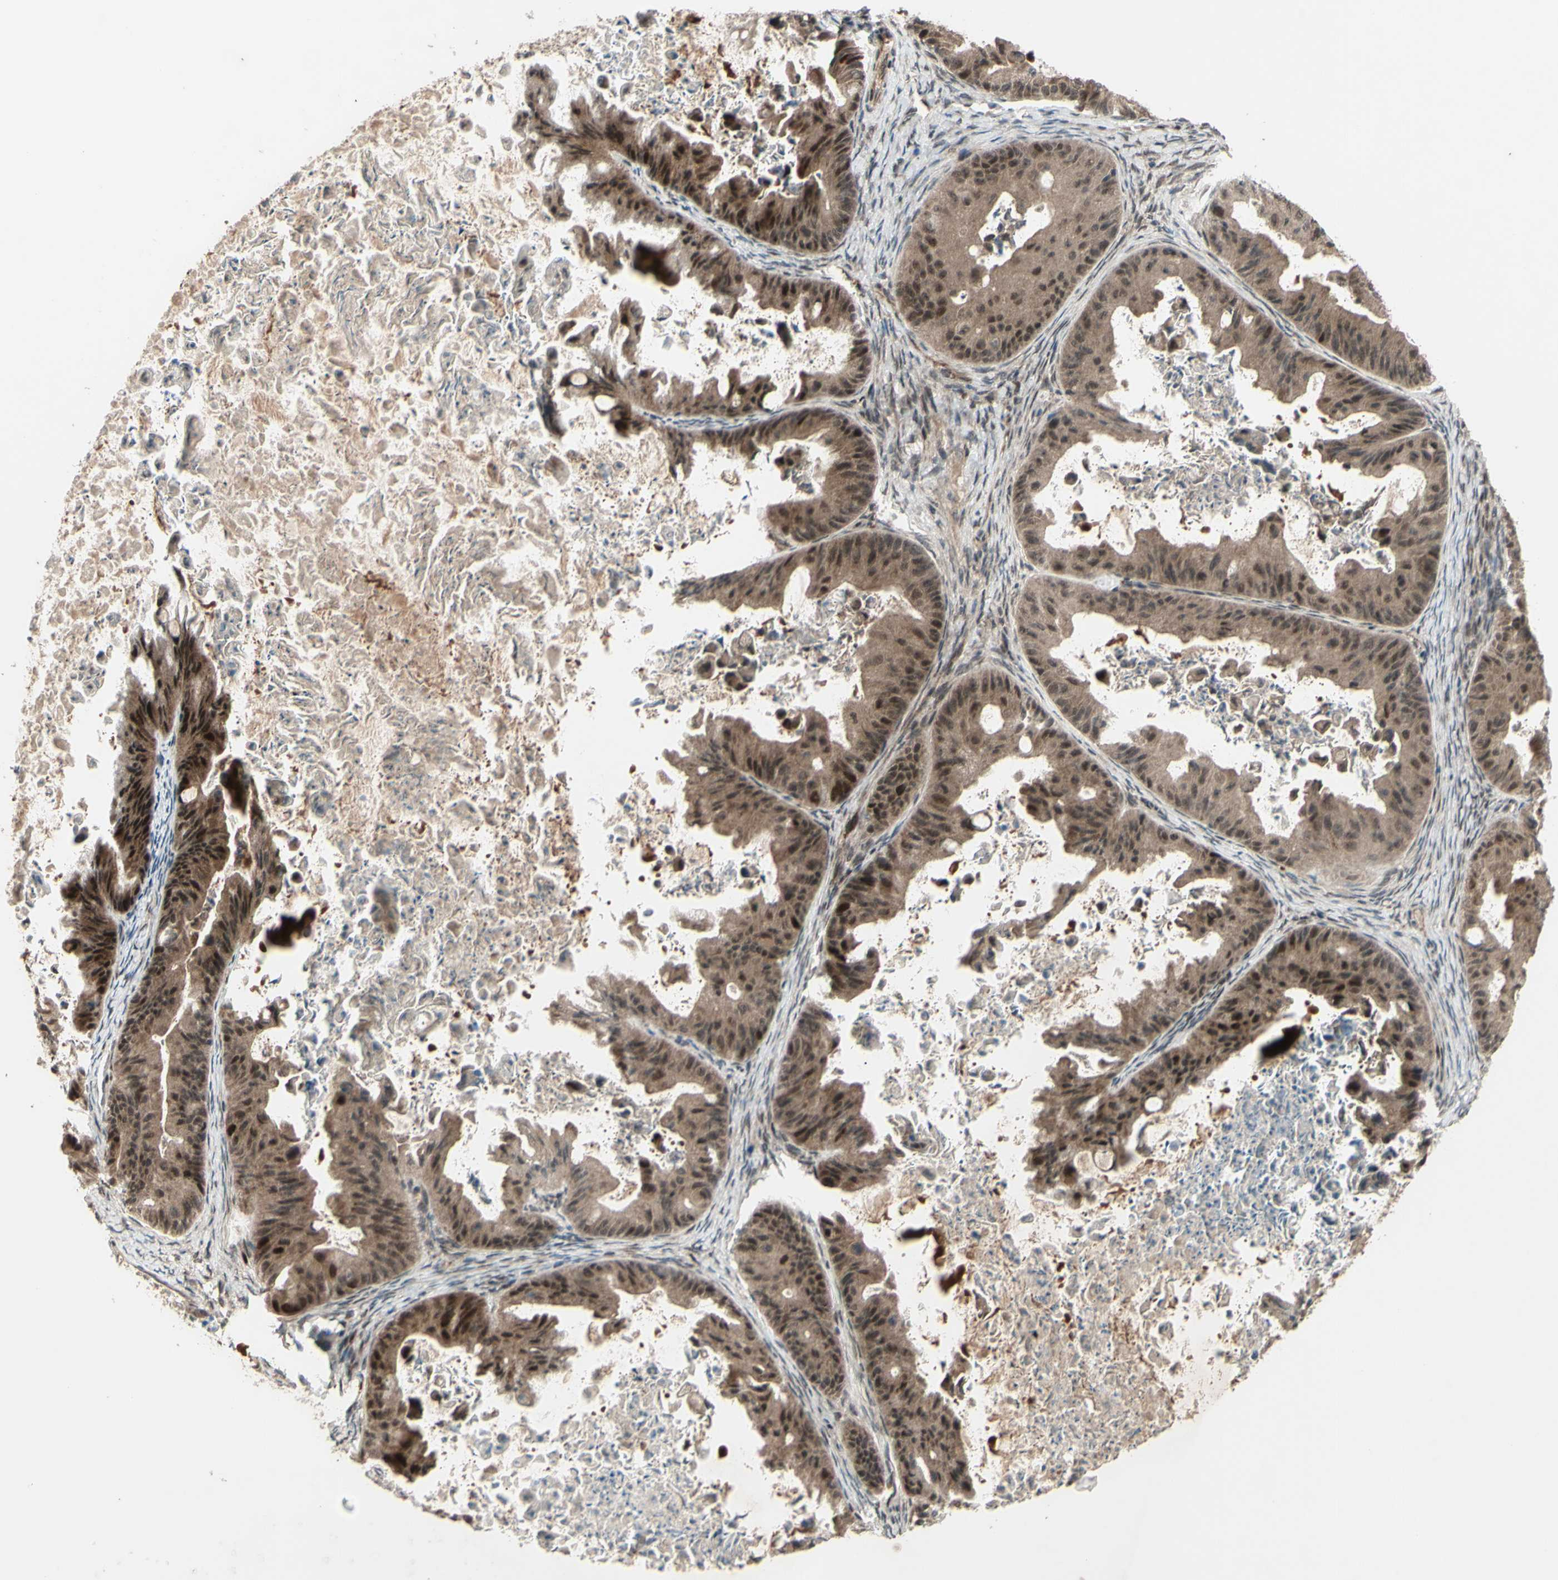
{"staining": {"intensity": "strong", "quantity": ">75%", "location": "cytoplasmic/membranous,nuclear"}, "tissue": "ovarian cancer", "cell_type": "Tumor cells", "image_type": "cancer", "snomed": [{"axis": "morphology", "description": "Cystadenocarcinoma, mucinous, NOS"}, {"axis": "topography", "description": "Ovary"}], "caption": "A micrograph of human ovarian cancer stained for a protein demonstrates strong cytoplasmic/membranous and nuclear brown staining in tumor cells. Nuclei are stained in blue.", "gene": "MLF2", "patient": {"sex": "female", "age": 37}}